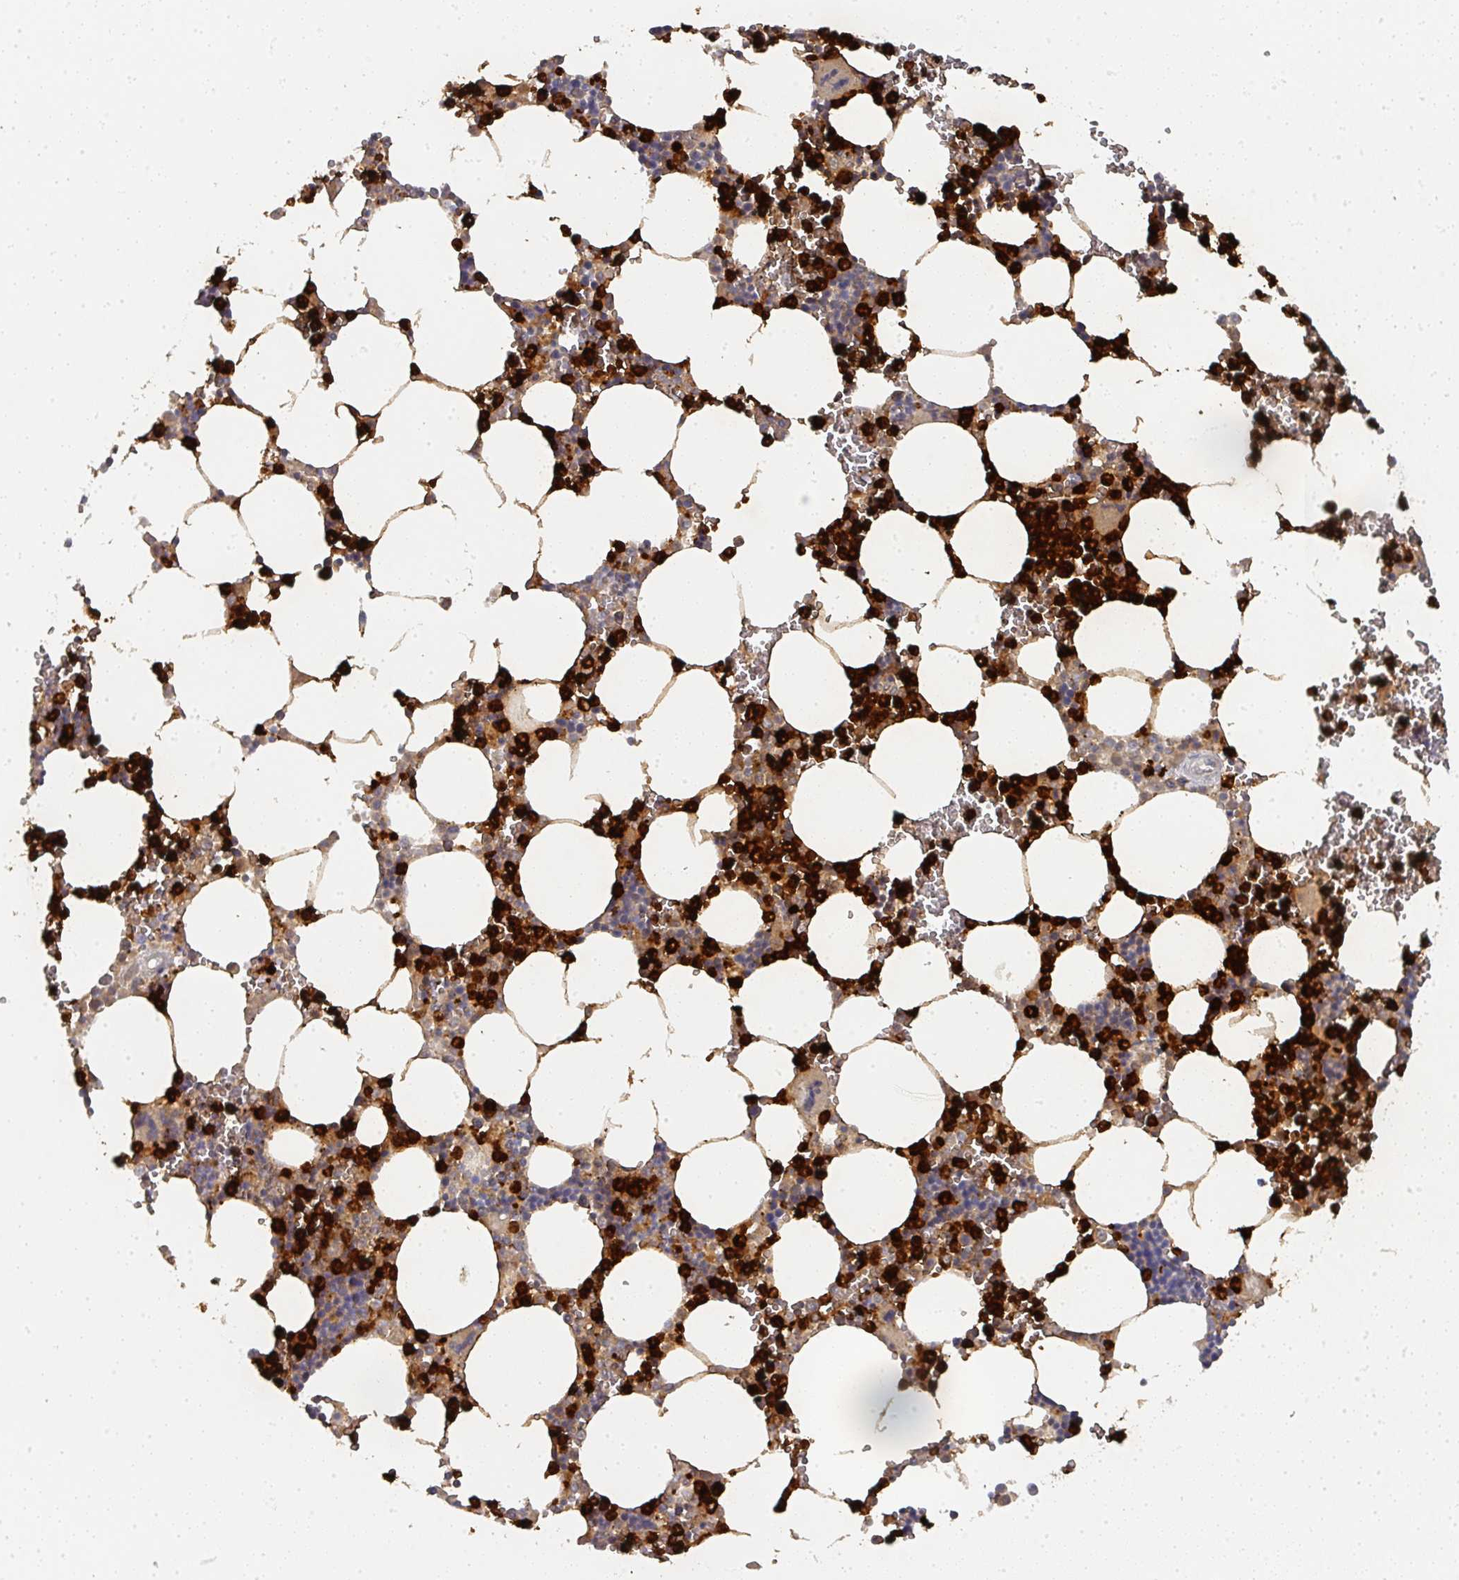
{"staining": {"intensity": "strong", "quantity": ">75%", "location": "cytoplasmic/membranous"}, "tissue": "bone marrow", "cell_type": "Hematopoietic cells", "image_type": "normal", "snomed": [{"axis": "morphology", "description": "Normal tissue, NOS"}, {"axis": "topography", "description": "Bone marrow"}], "caption": "A brown stain highlights strong cytoplasmic/membranous staining of a protein in hematopoietic cells of benign human bone marrow. (DAB (3,3'-diaminobenzidine) = brown stain, brightfield microscopy at high magnification).", "gene": "CAMP", "patient": {"sex": "male", "age": 54}}